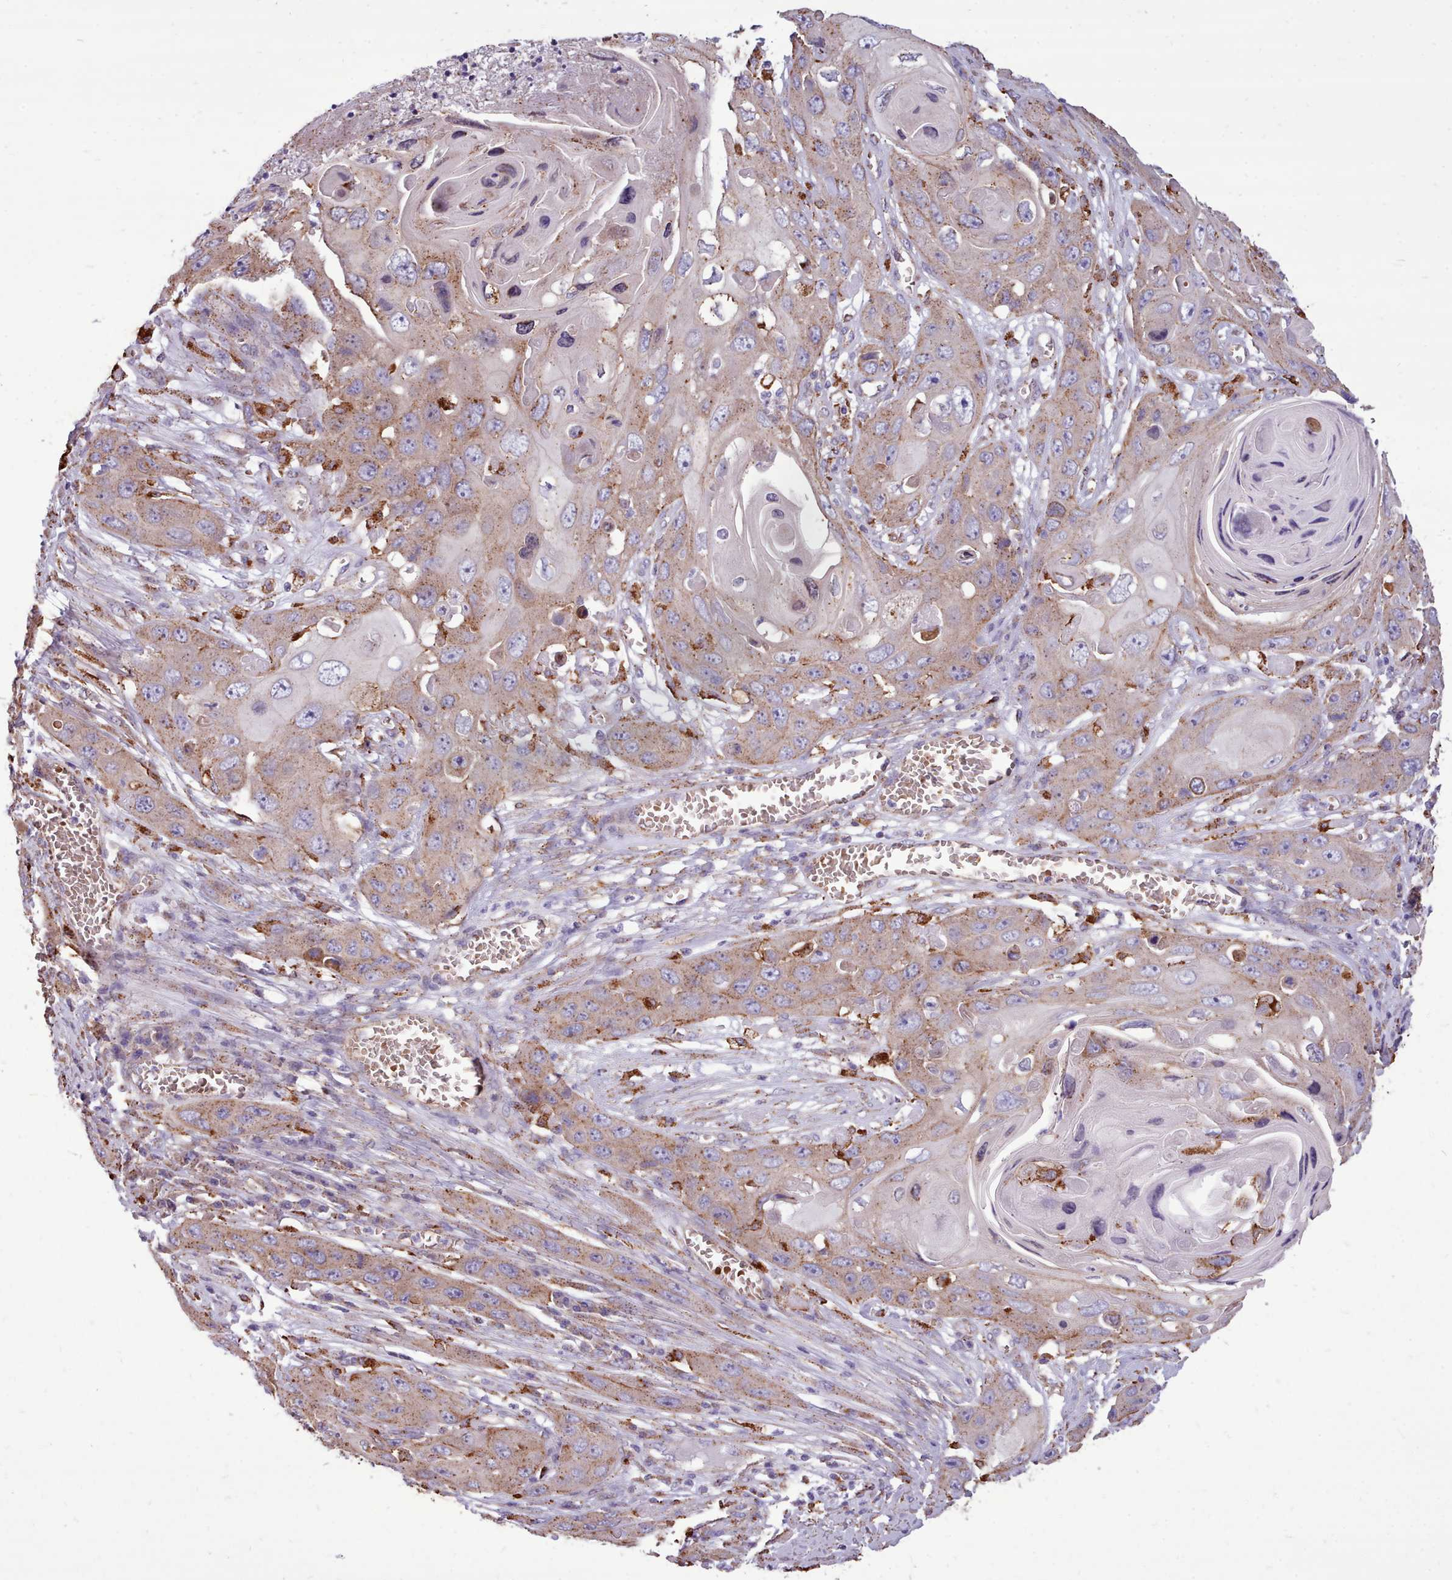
{"staining": {"intensity": "weak", "quantity": "25%-75%", "location": "cytoplasmic/membranous"}, "tissue": "skin cancer", "cell_type": "Tumor cells", "image_type": "cancer", "snomed": [{"axis": "morphology", "description": "Squamous cell carcinoma, NOS"}, {"axis": "topography", "description": "Skin"}], "caption": "Approximately 25%-75% of tumor cells in skin cancer (squamous cell carcinoma) show weak cytoplasmic/membranous protein staining as visualized by brown immunohistochemical staining.", "gene": "PACSIN3", "patient": {"sex": "male", "age": 55}}